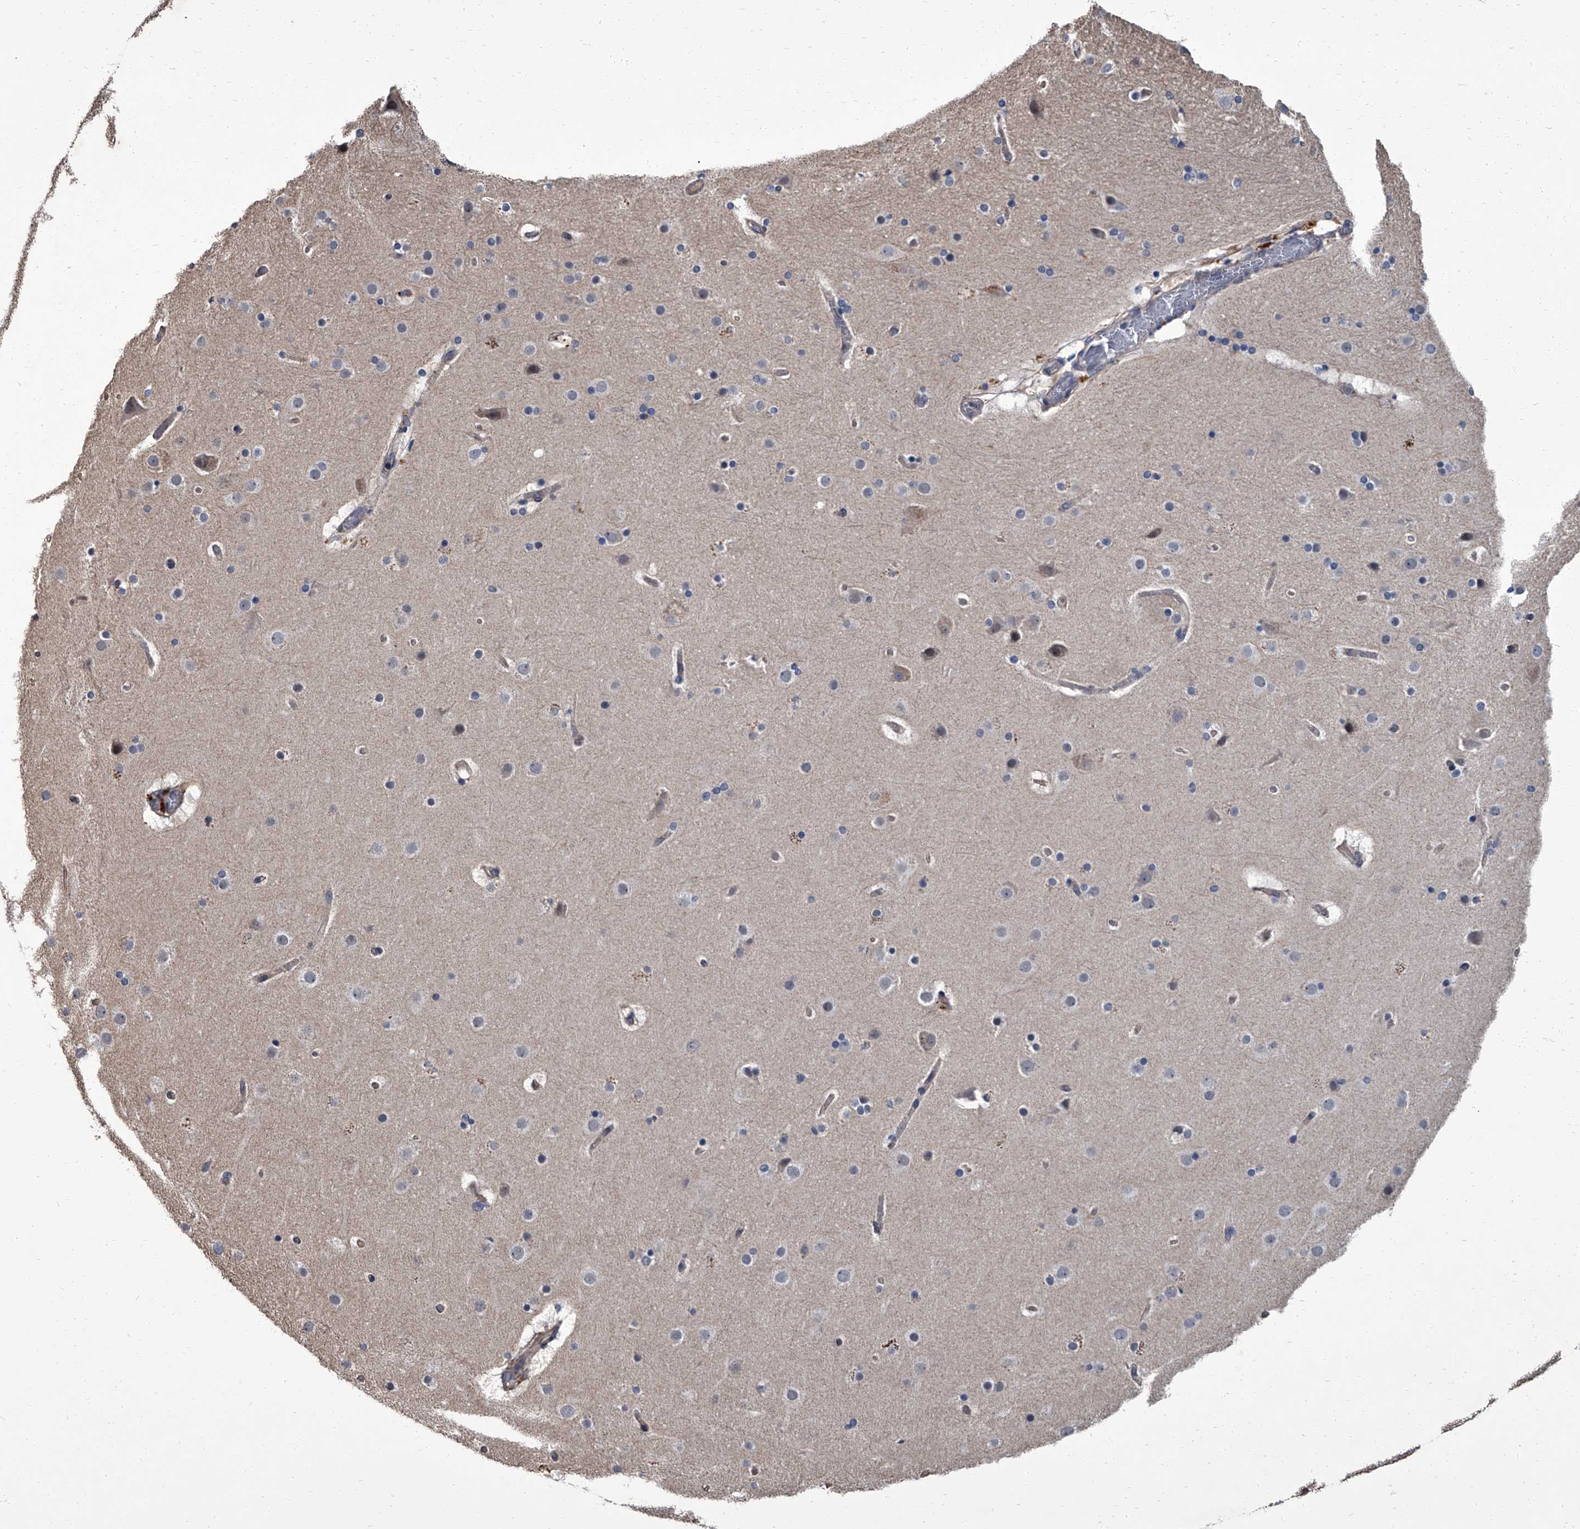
{"staining": {"intensity": "weak", "quantity": ">75%", "location": "cytoplasmic/membranous"}, "tissue": "cerebral cortex", "cell_type": "Endothelial cells", "image_type": "normal", "snomed": [{"axis": "morphology", "description": "Normal tissue, NOS"}, {"axis": "topography", "description": "Cerebral cortex"}], "caption": "Benign cerebral cortex reveals weak cytoplasmic/membranous positivity in approximately >75% of endothelial cells (DAB IHC with brightfield microscopy, high magnification)..", "gene": "SIRT4", "patient": {"sex": "male", "age": 57}}